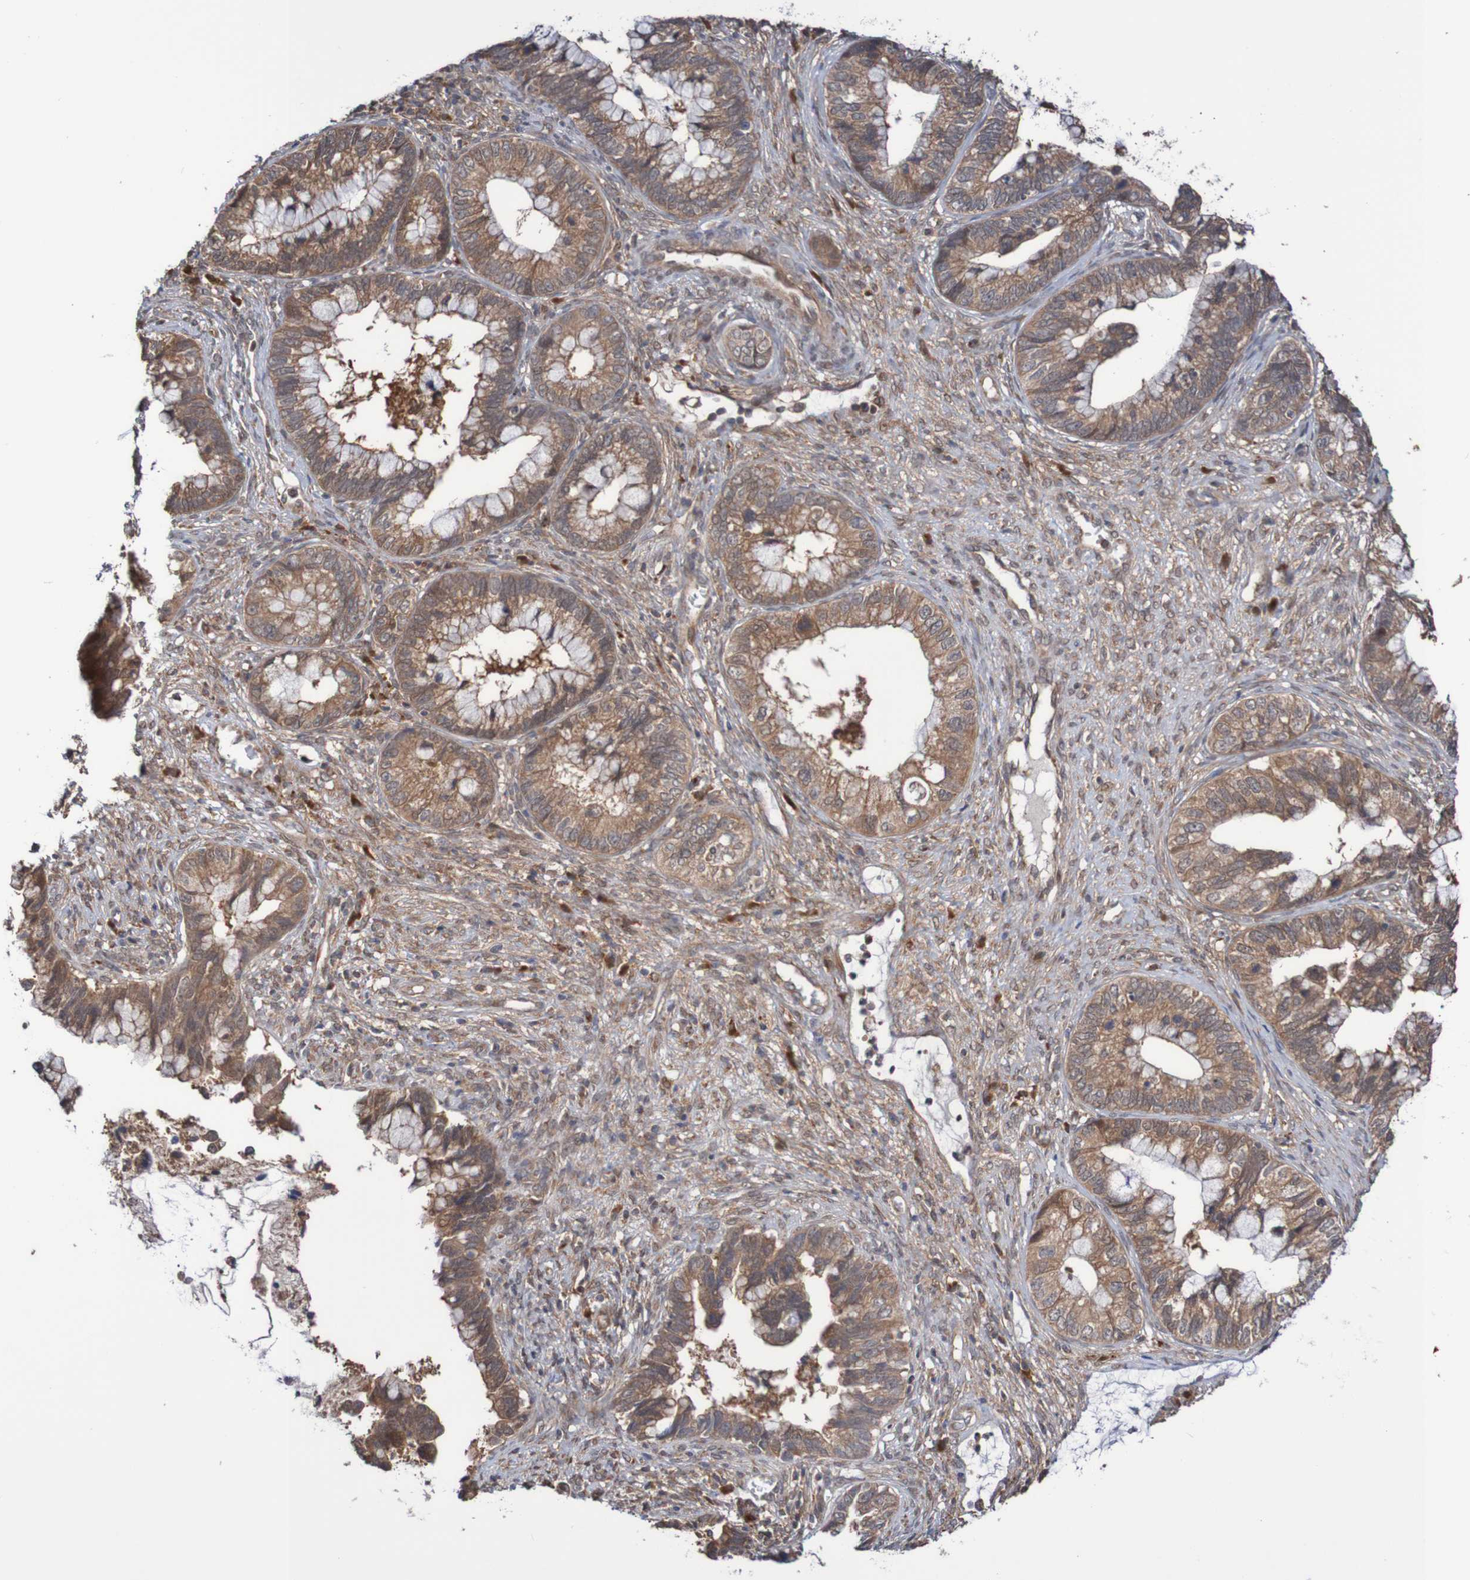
{"staining": {"intensity": "moderate", "quantity": ">75%", "location": "cytoplasmic/membranous"}, "tissue": "cervical cancer", "cell_type": "Tumor cells", "image_type": "cancer", "snomed": [{"axis": "morphology", "description": "Adenocarcinoma, NOS"}, {"axis": "topography", "description": "Cervix"}], "caption": "Cervical adenocarcinoma stained with DAB immunohistochemistry shows medium levels of moderate cytoplasmic/membranous positivity in about >75% of tumor cells.", "gene": "PHPT1", "patient": {"sex": "female", "age": 44}}